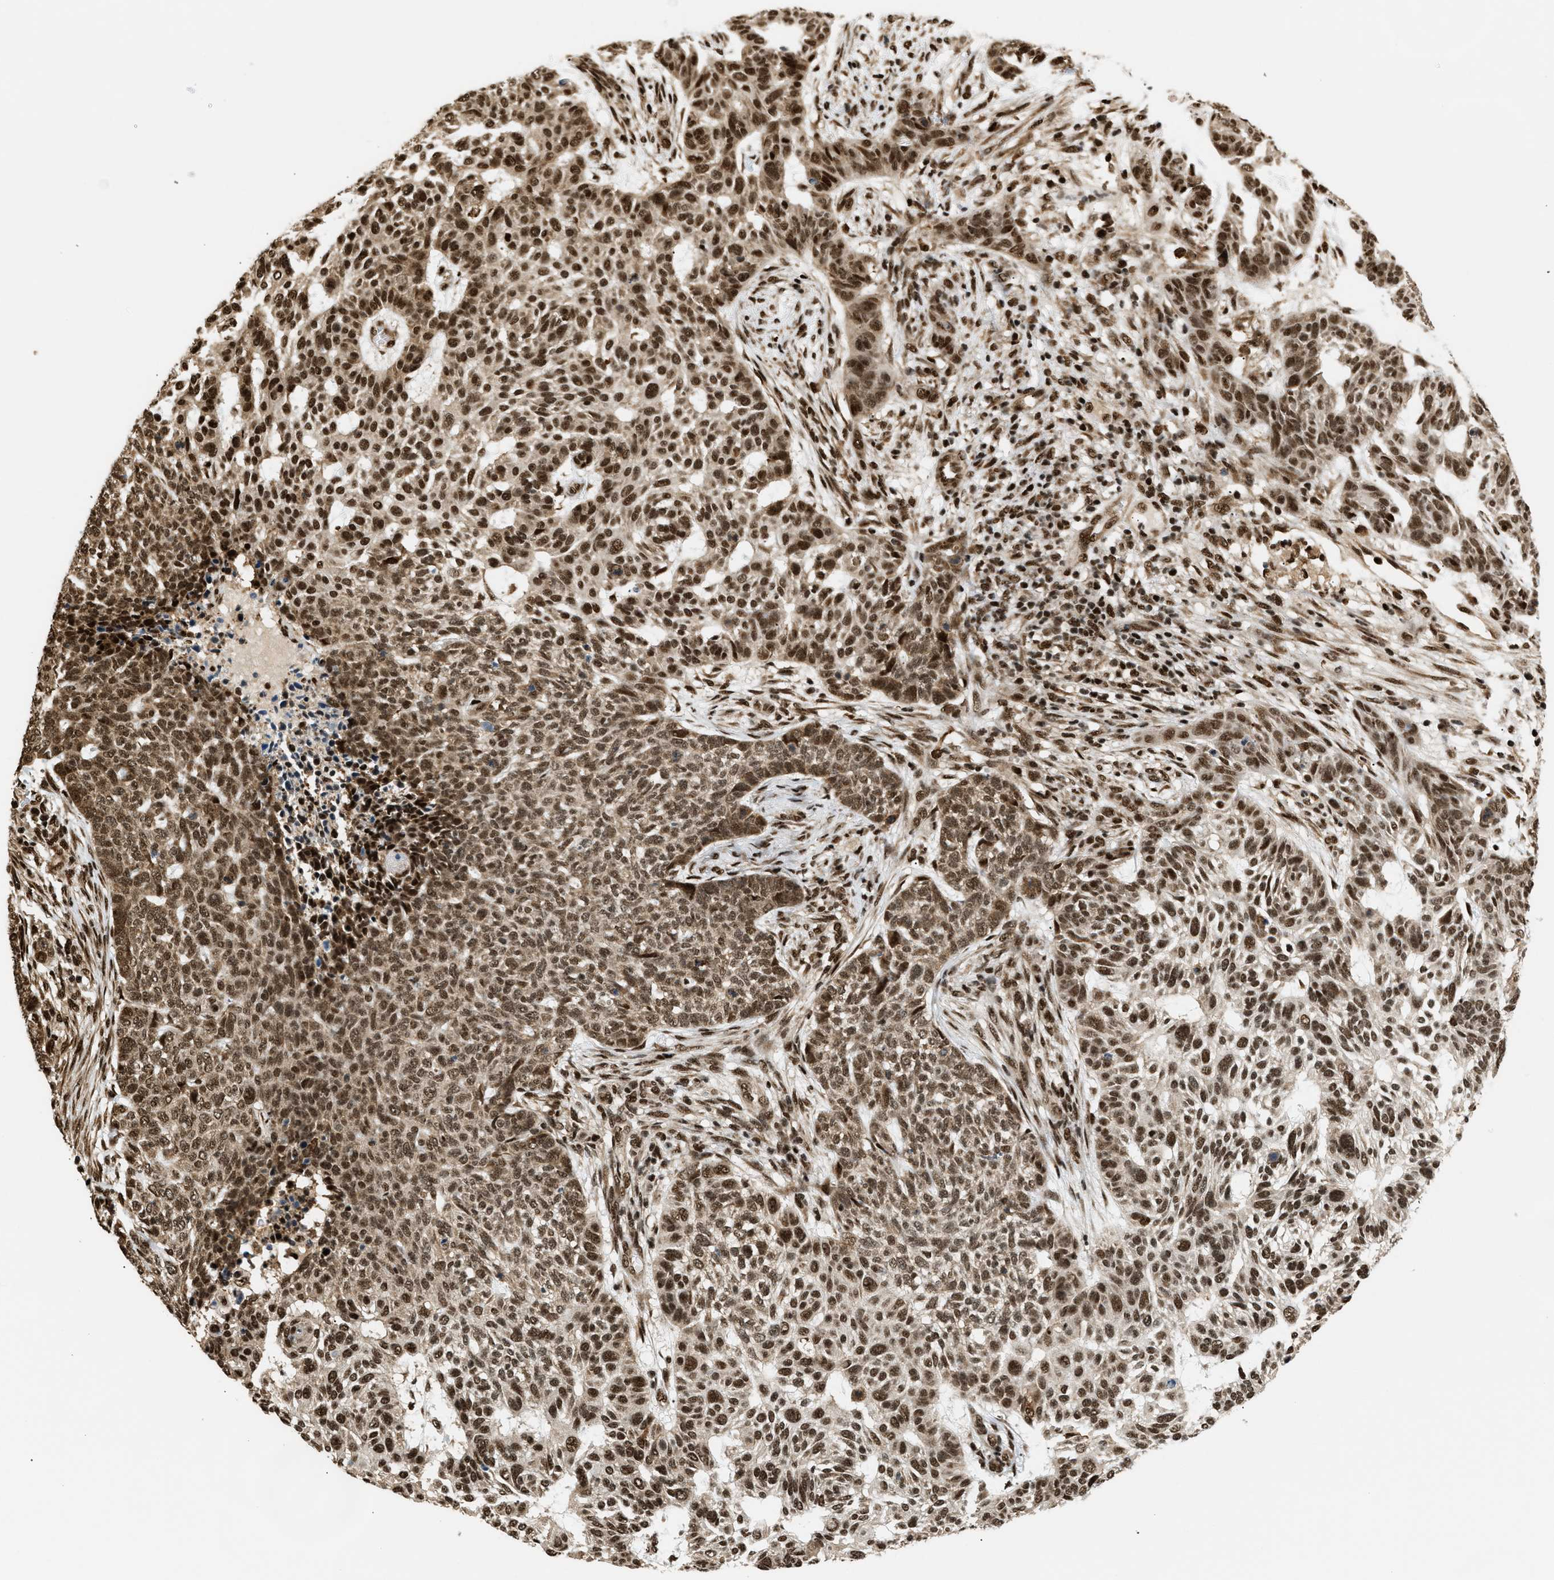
{"staining": {"intensity": "strong", "quantity": ">75%", "location": "nuclear"}, "tissue": "skin cancer", "cell_type": "Tumor cells", "image_type": "cancer", "snomed": [{"axis": "morphology", "description": "Basal cell carcinoma"}, {"axis": "topography", "description": "Skin"}], "caption": "Brown immunohistochemical staining in human basal cell carcinoma (skin) demonstrates strong nuclear staining in about >75% of tumor cells.", "gene": "RBM5", "patient": {"sex": "male", "age": 85}}